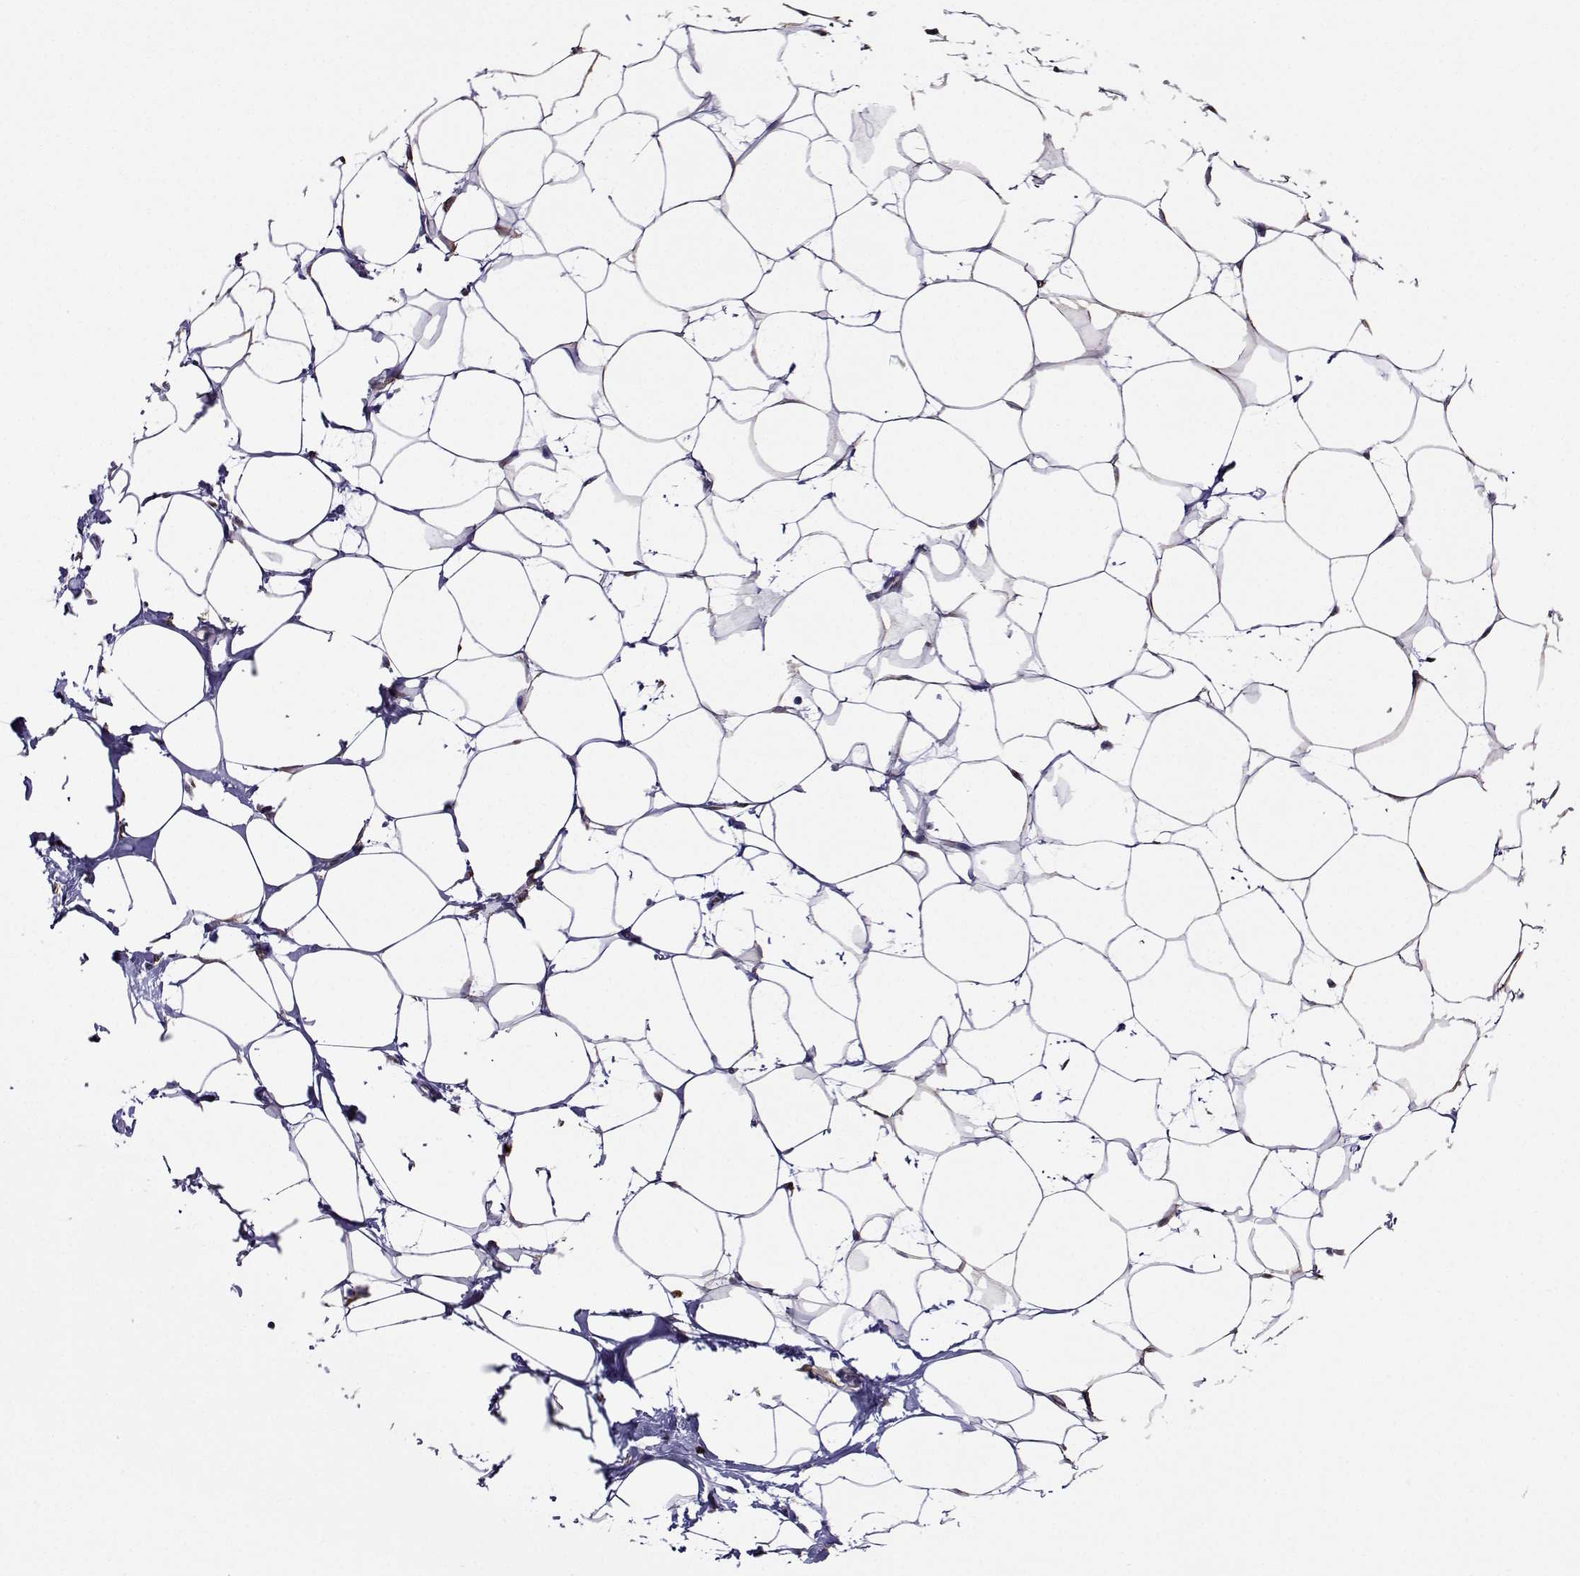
{"staining": {"intensity": "negative", "quantity": "none", "location": "none"}, "tissue": "breast", "cell_type": "Adipocytes", "image_type": "normal", "snomed": [{"axis": "morphology", "description": "Normal tissue, NOS"}, {"axis": "topography", "description": "Breast"}], "caption": "There is no significant positivity in adipocytes of breast. Brightfield microscopy of immunohistochemistry (IHC) stained with DAB (3,3'-diaminobenzidine) (brown) and hematoxylin (blue), captured at high magnification.", "gene": "PGRMC2", "patient": {"sex": "female", "age": 27}}